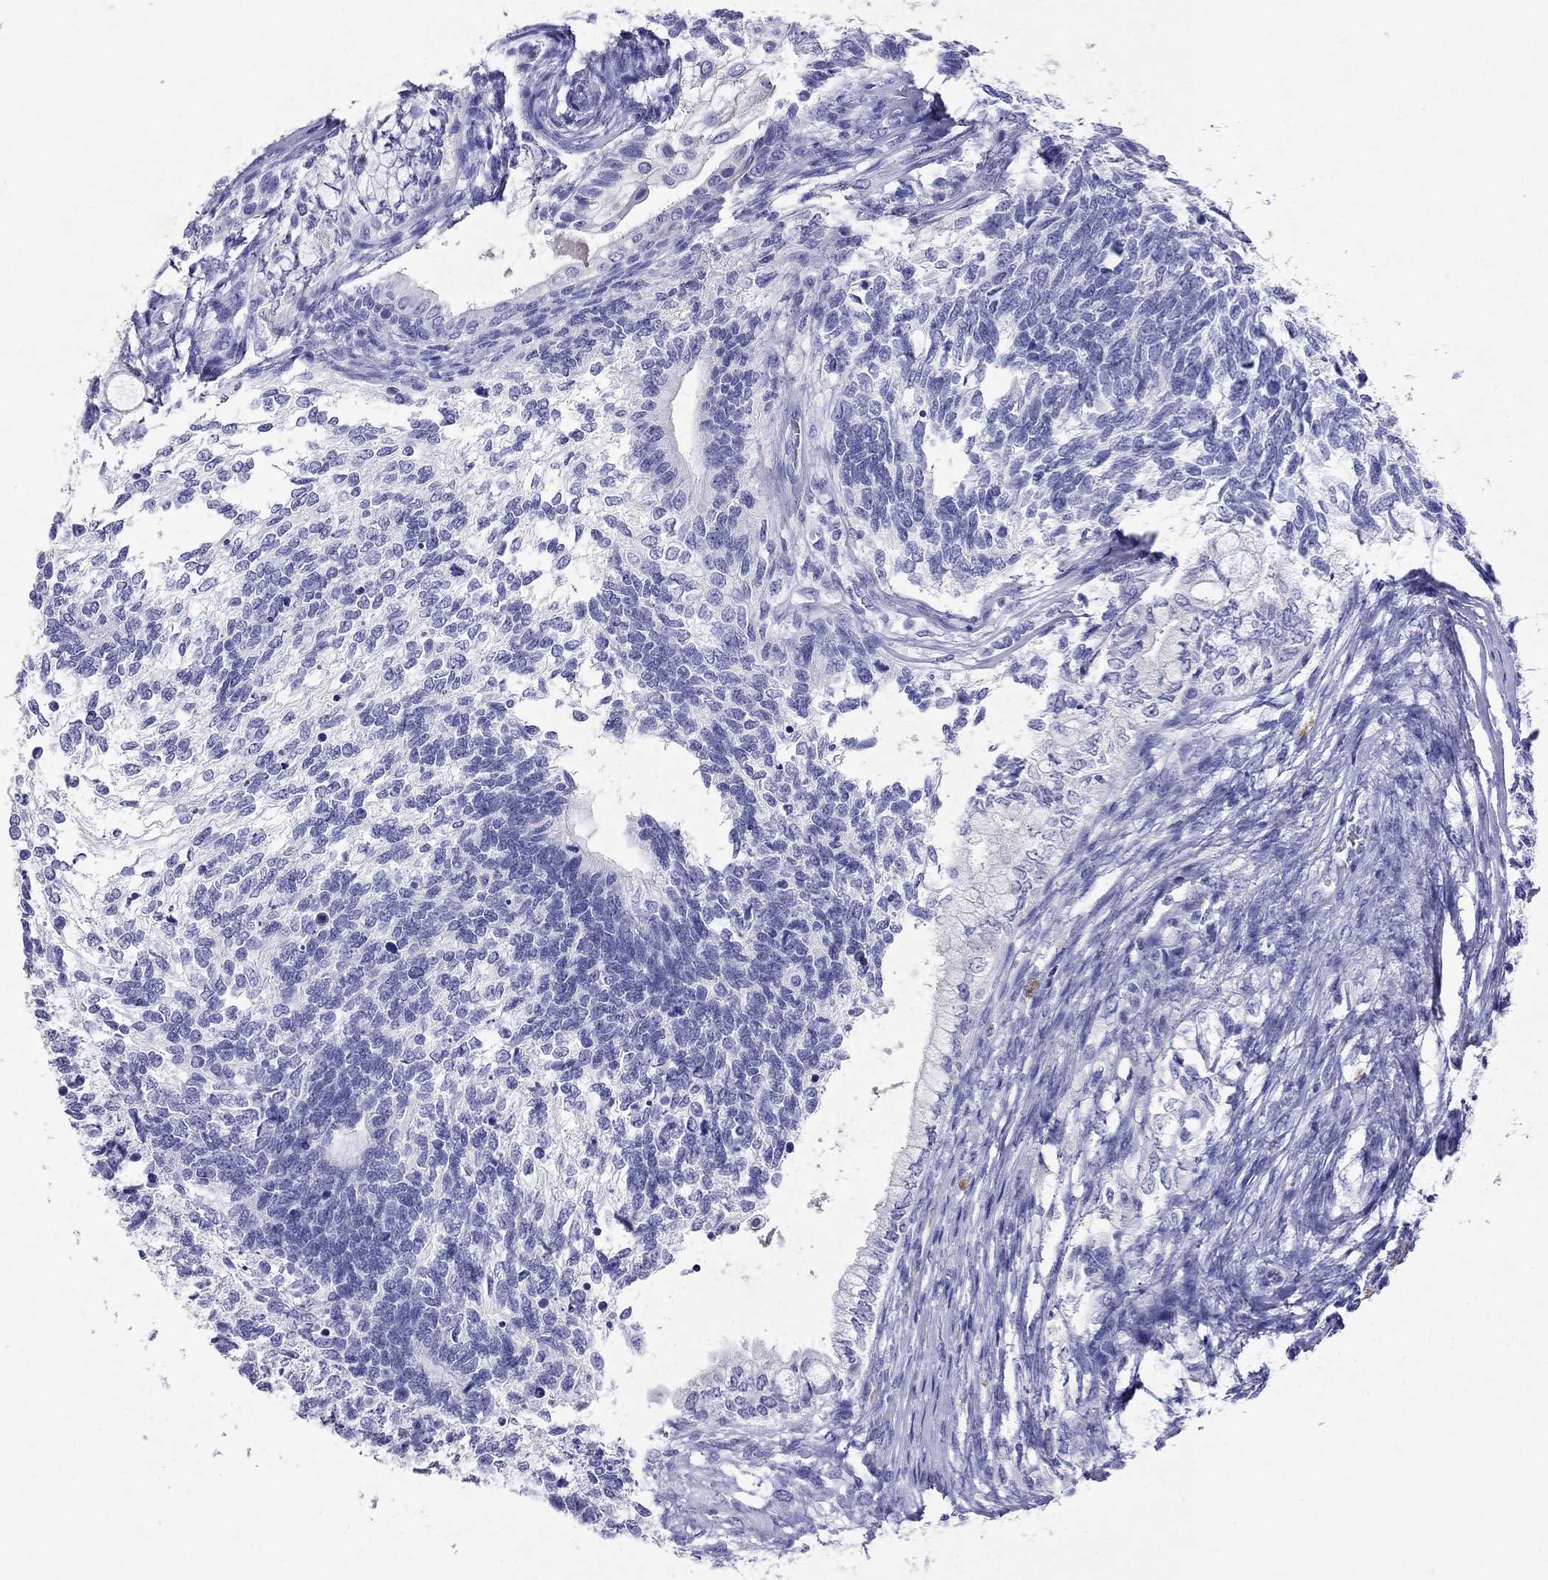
{"staining": {"intensity": "negative", "quantity": "none", "location": "none"}, "tissue": "testis cancer", "cell_type": "Tumor cells", "image_type": "cancer", "snomed": [{"axis": "morphology", "description": "Seminoma, NOS"}, {"axis": "morphology", "description": "Carcinoma, Embryonal, NOS"}, {"axis": "topography", "description": "Testis"}], "caption": "Immunohistochemistry (IHC) histopathology image of human testis cancer (embryonal carcinoma) stained for a protein (brown), which demonstrates no expression in tumor cells.", "gene": "ARMC12", "patient": {"sex": "male", "age": 41}}